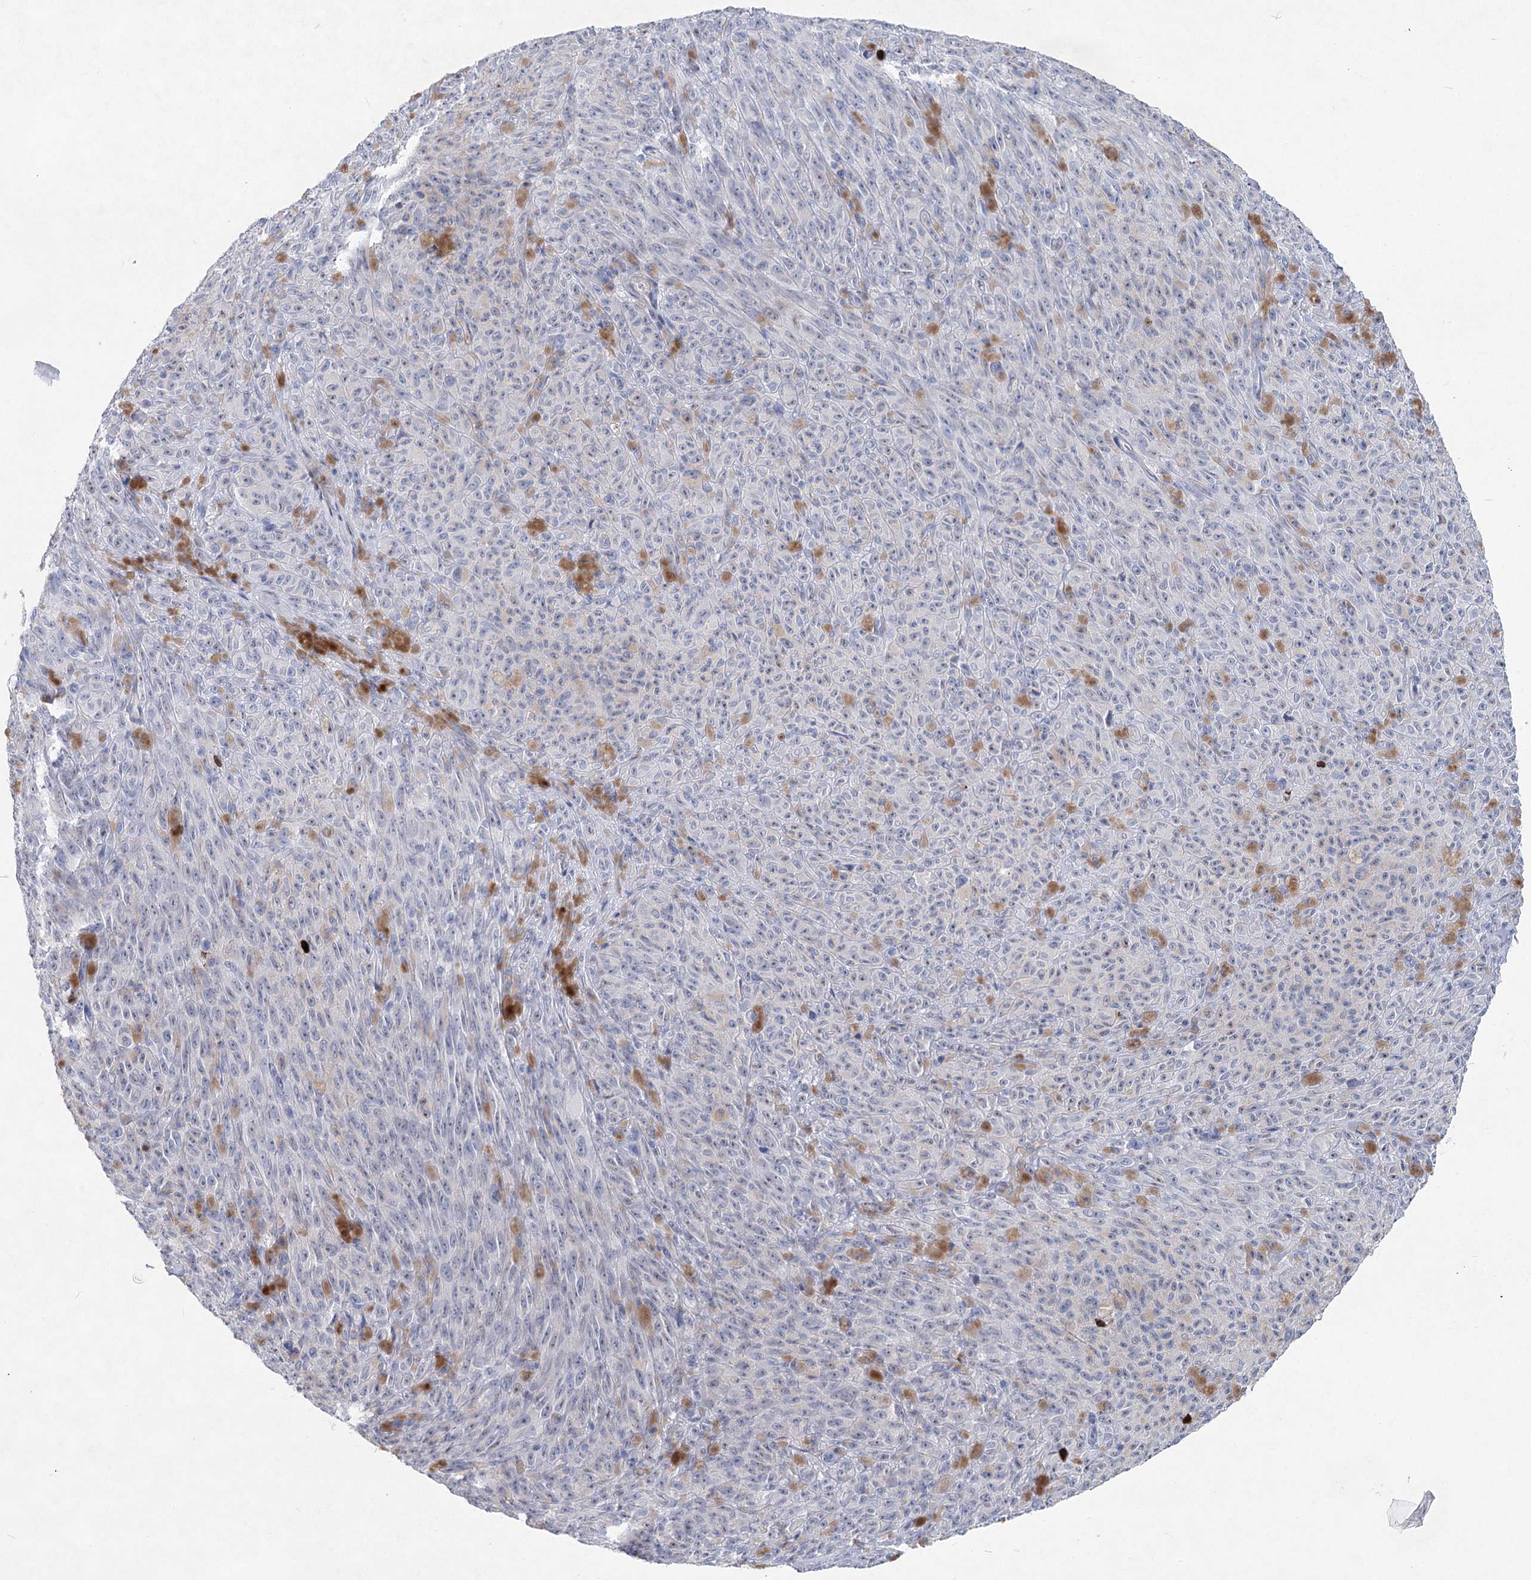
{"staining": {"intensity": "negative", "quantity": "none", "location": "none"}, "tissue": "melanoma", "cell_type": "Tumor cells", "image_type": "cancer", "snomed": [{"axis": "morphology", "description": "Malignant melanoma, NOS"}, {"axis": "topography", "description": "Skin"}], "caption": "Tumor cells show no significant protein staining in melanoma.", "gene": "WDR74", "patient": {"sex": "female", "age": 82}}